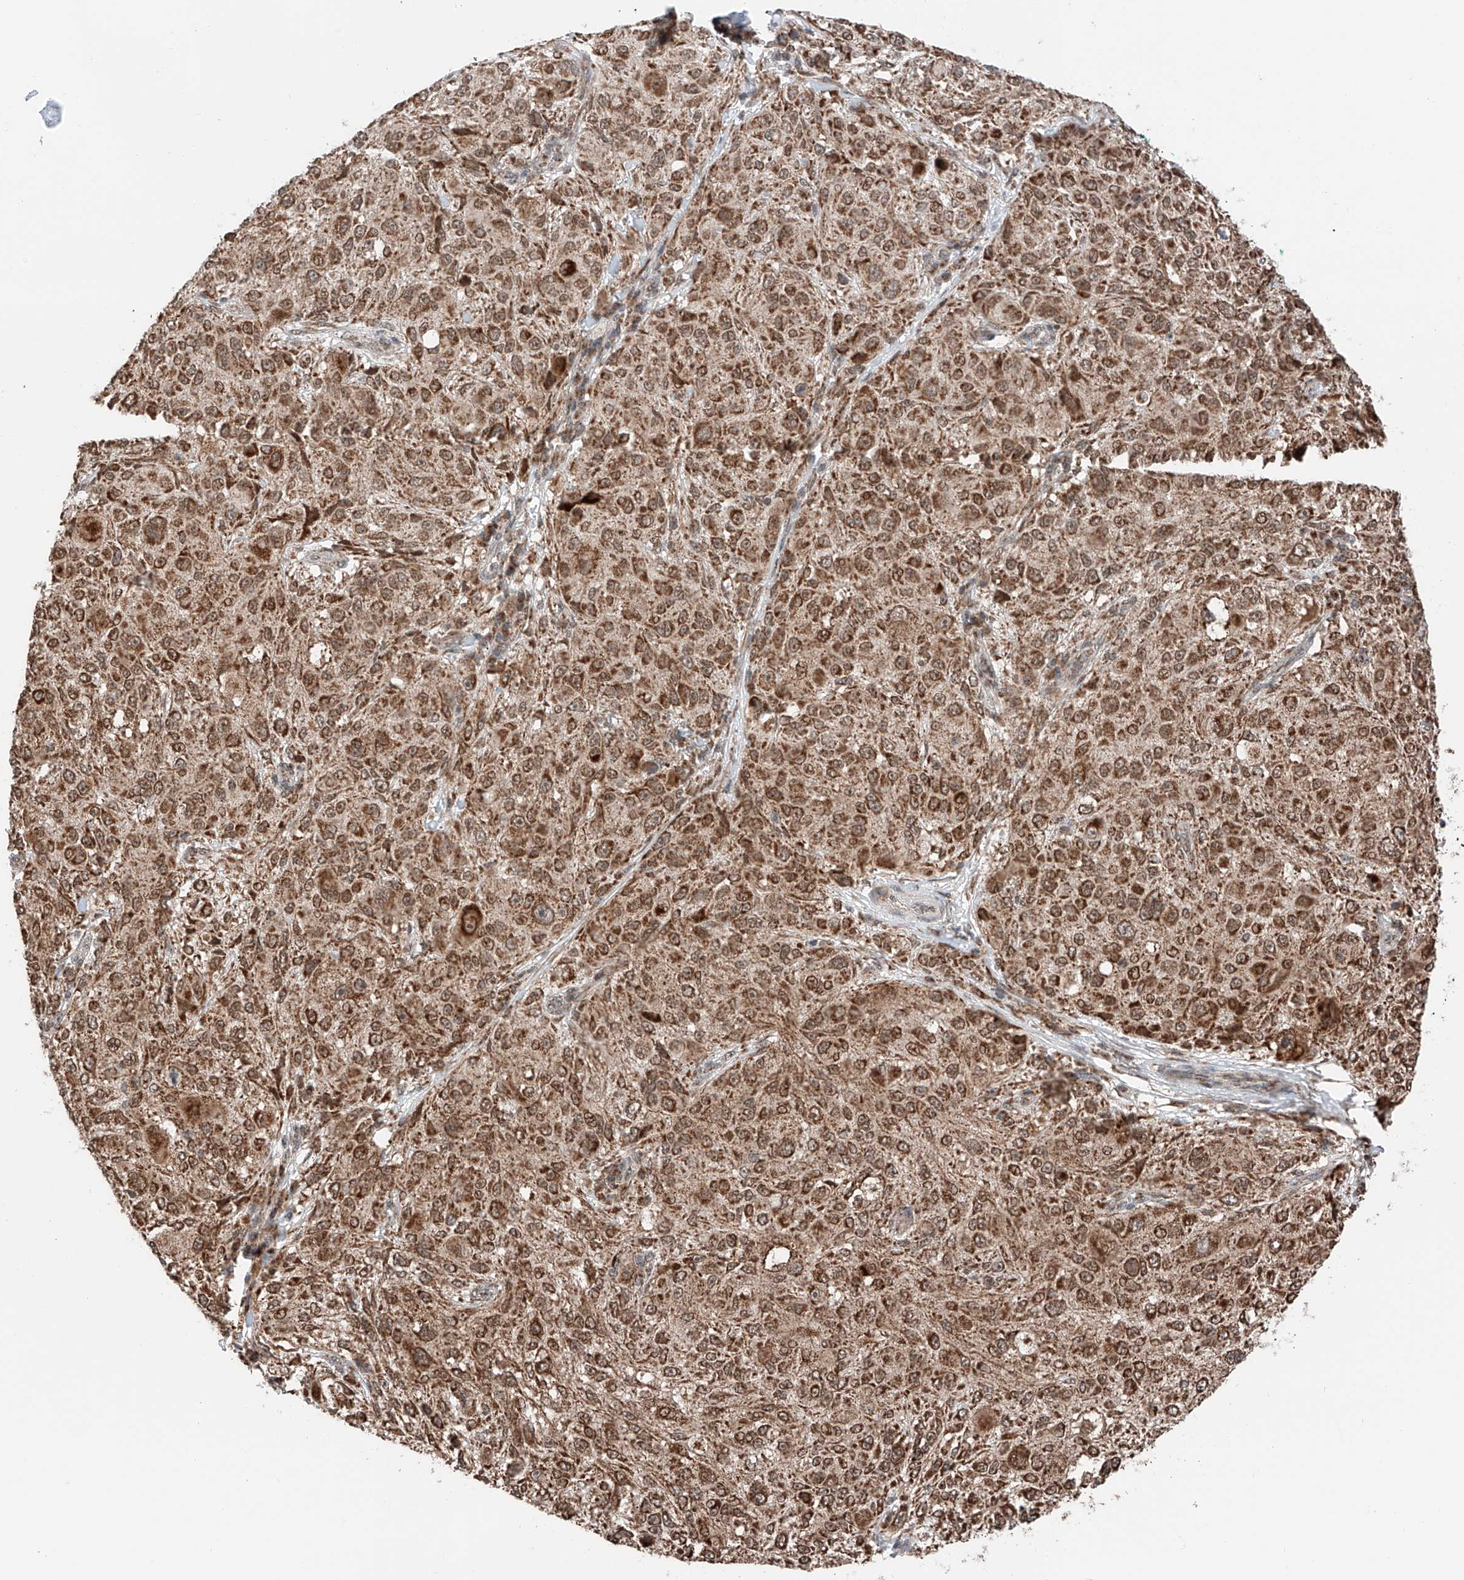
{"staining": {"intensity": "strong", "quantity": ">75%", "location": "cytoplasmic/membranous"}, "tissue": "melanoma", "cell_type": "Tumor cells", "image_type": "cancer", "snomed": [{"axis": "morphology", "description": "Necrosis, NOS"}, {"axis": "morphology", "description": "Malignant melanoma, NOS"}, {"axis": "topography", "description": "Skin"}], "caption": "Immunohistochemistry (IHC) staining of malignant melanoma, which demonstrates high levels of strong cytoplasmic/membranous expression in approximately >75% of tumor cells indicating strong cytoplasmic/membranous protein positivity. The staining was performed using DAB (brown) for protein detection and nuclei were counterstained in hematoxylin (blue).", "gene": "ZSCAN29", "patient": {"sex": "female", "age": 87}}